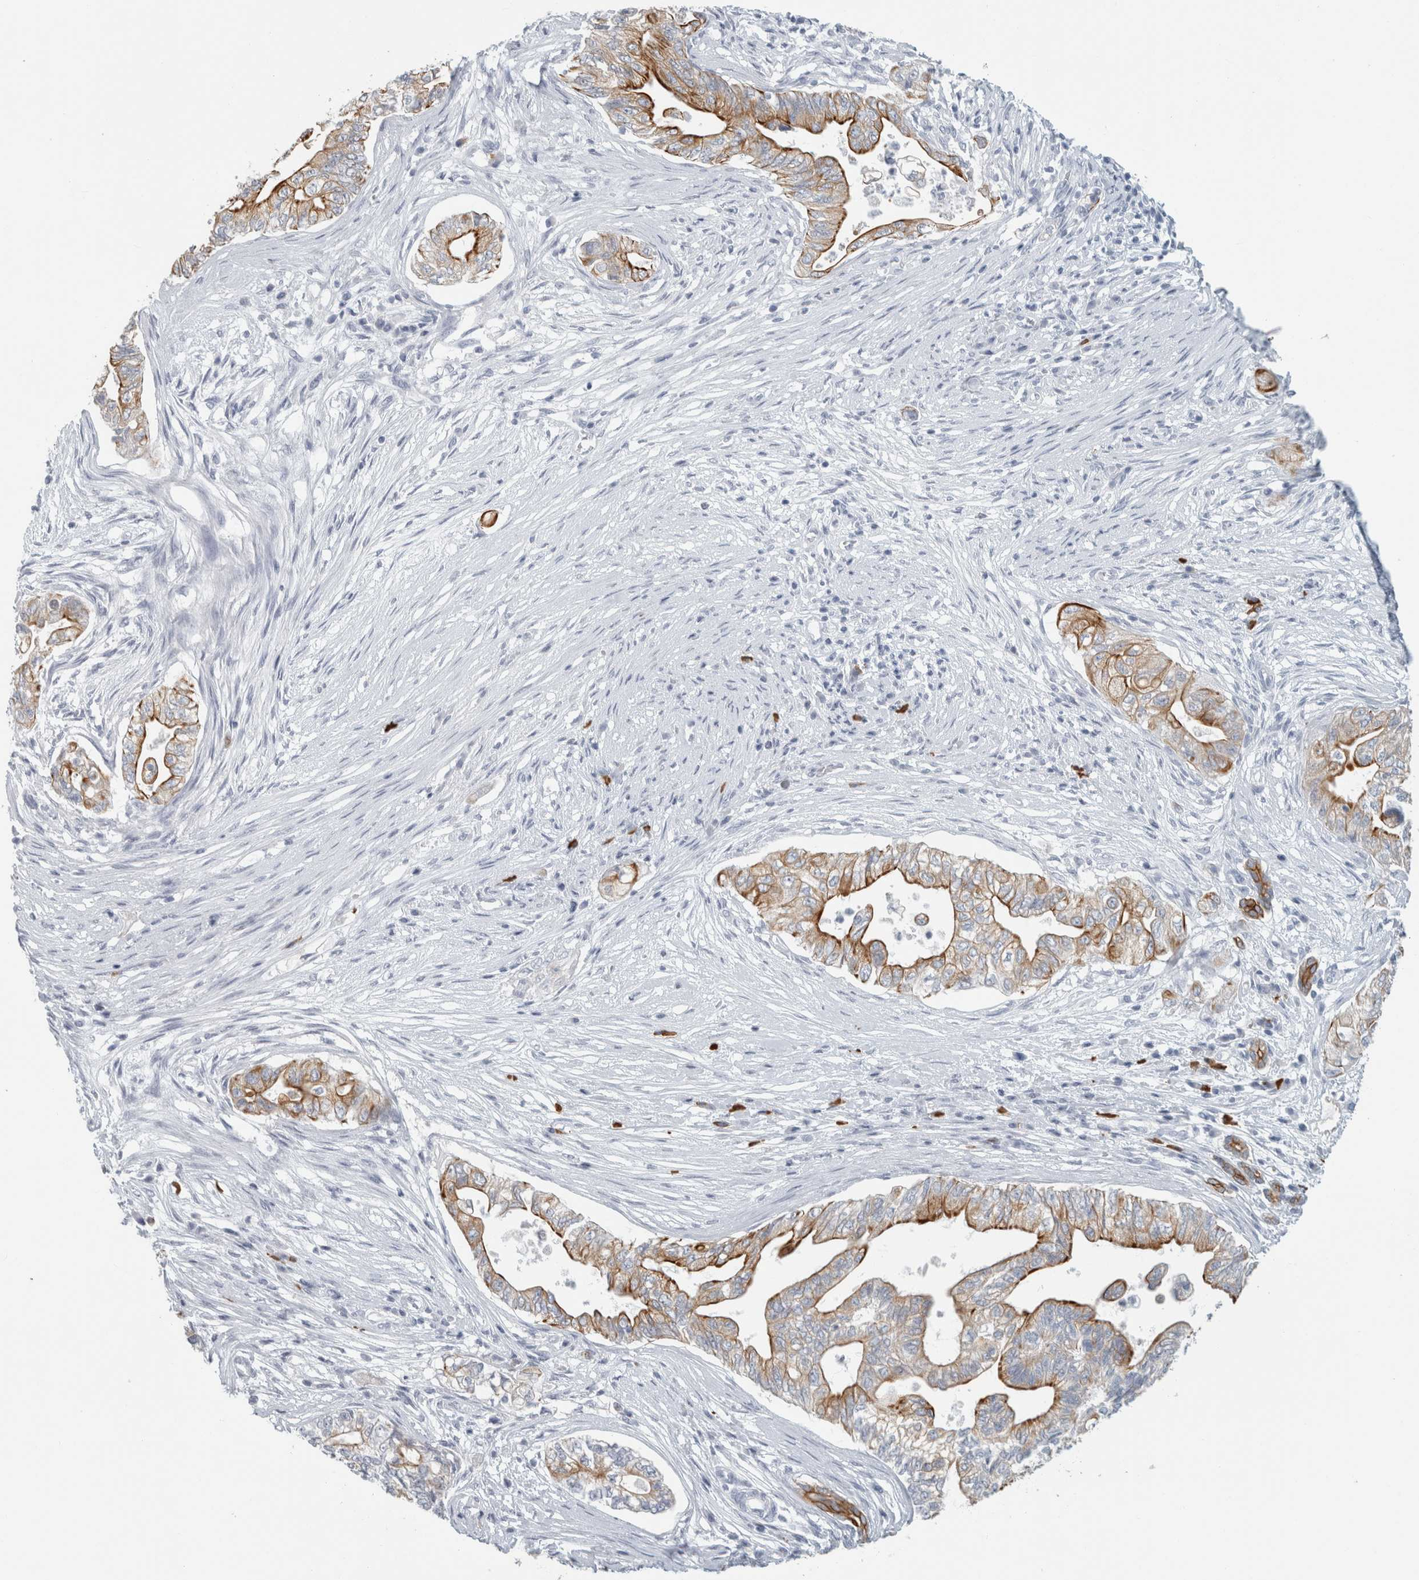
{"staining": {"intensity": "strong", "quantity": ">75%", "location": "cytoplasmic/membranous"}, "tissue": "pancreatic cancer", "cell_type": "Tumor cells", "image_type": "cancer", "snomed": [{"axis": "morphology", "description": "Adenocarcinoma, NOS"}, {"axis": "topography", "description": "Pancreas"}], "caption": "Pancreatic adenocarcinoma stained with a protein marker reveals strong staining in tumor cells.", "gene": "SLC28A3", "patient": {"sex": "male", "age": 72}}